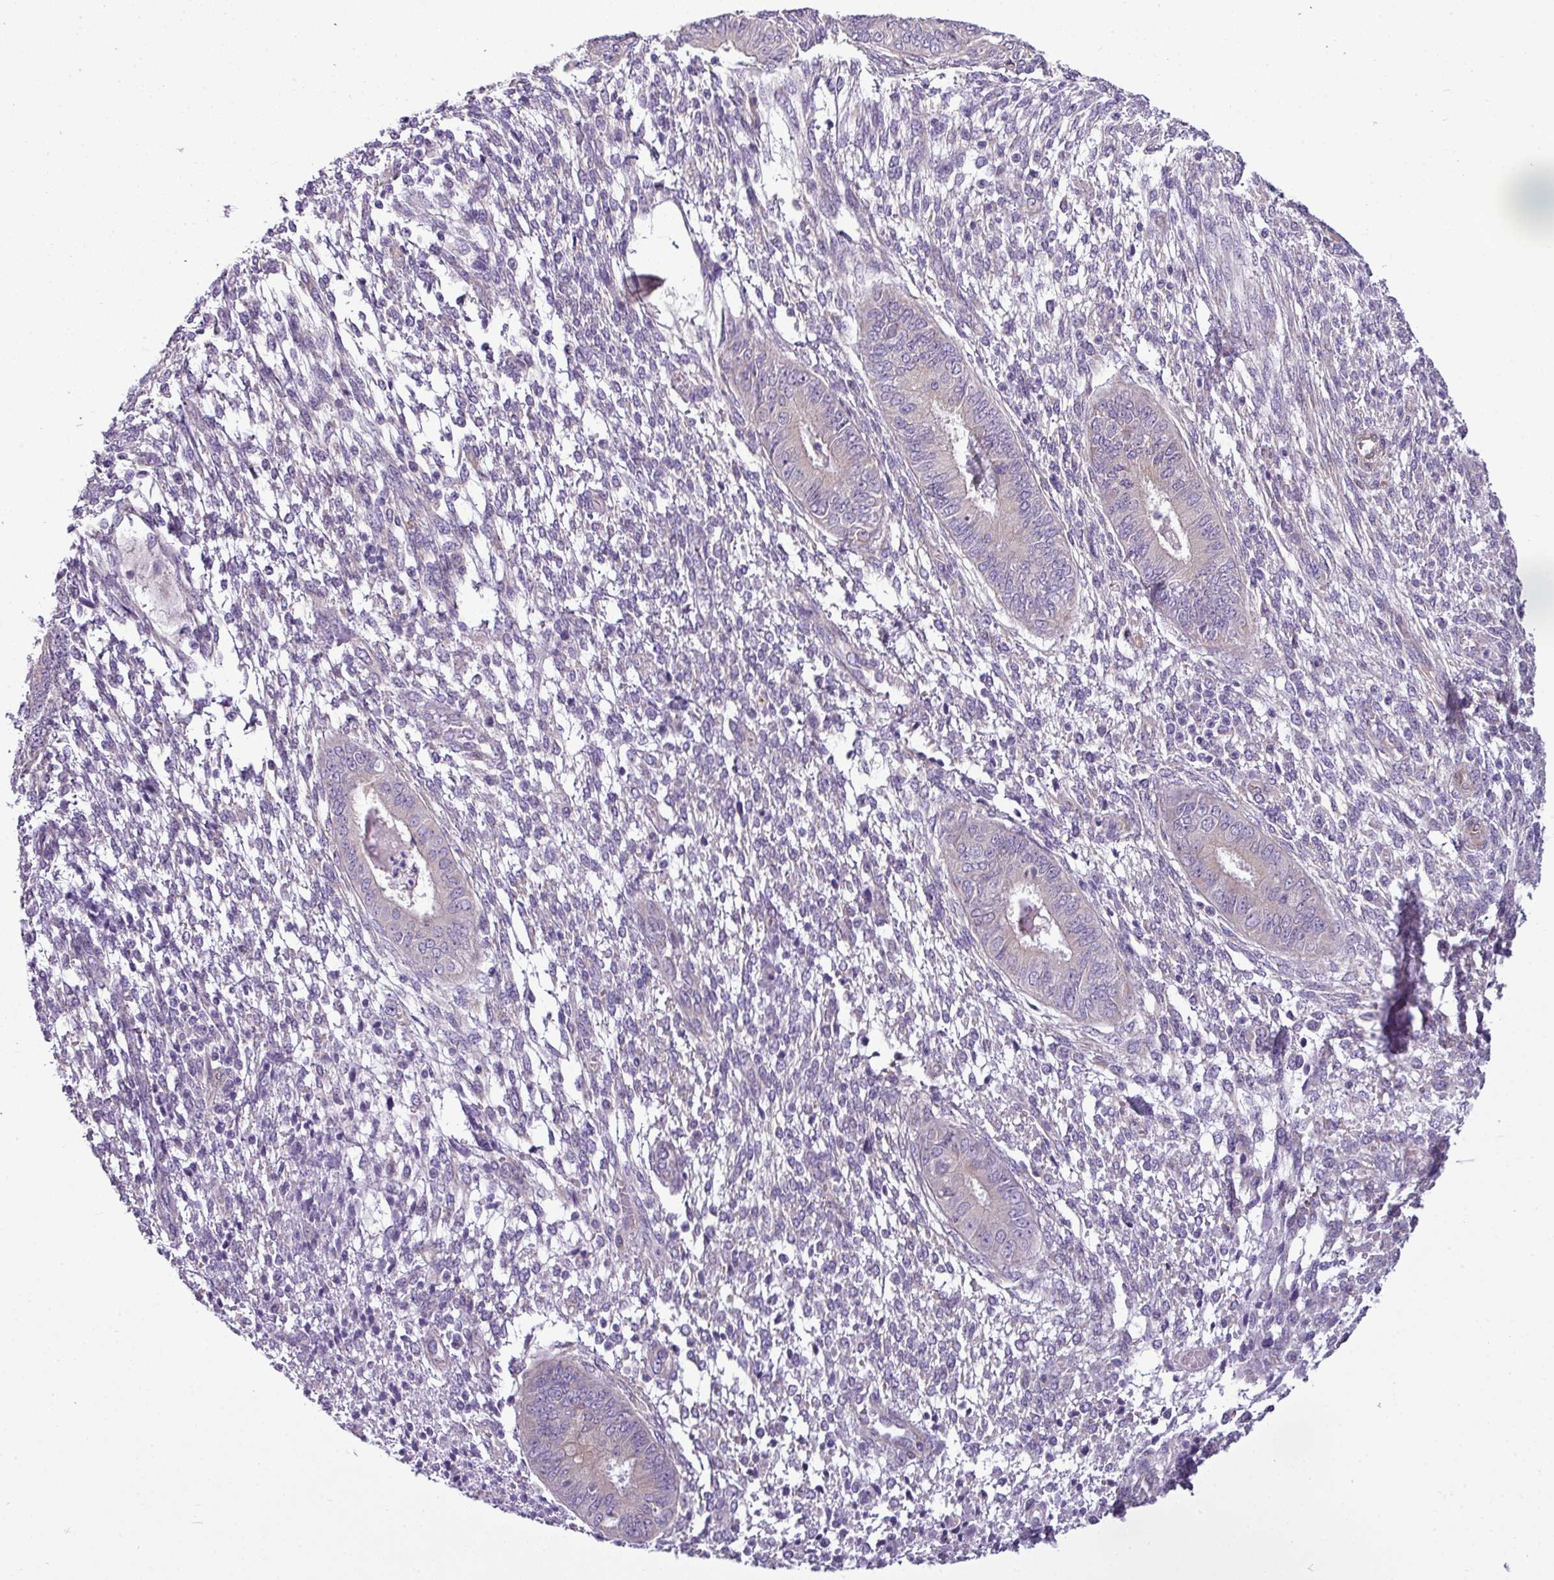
{"staining": {"intensity": "negative", "quantity": "none", "location": "none"}, "tissue": "endometrium", "cell_type": "Cells in endometrial stroma", "image_type": "normal", "snomed": [{"axis": "morphology", "description": "Normal tissue, NOS"}, {"axis": "topography", "description": "Endometrium"}], "caption": "An immunohistochemistry image of normal endometrium is shown. There is no staining in cells in endometrial stroma of endometrium. (Brightfield microscopy of DAB immunohistochemistry (IHC) at high magnification).", "gene": "TOR1AIP2", "patient": {"sex": "female", "age": 49}}